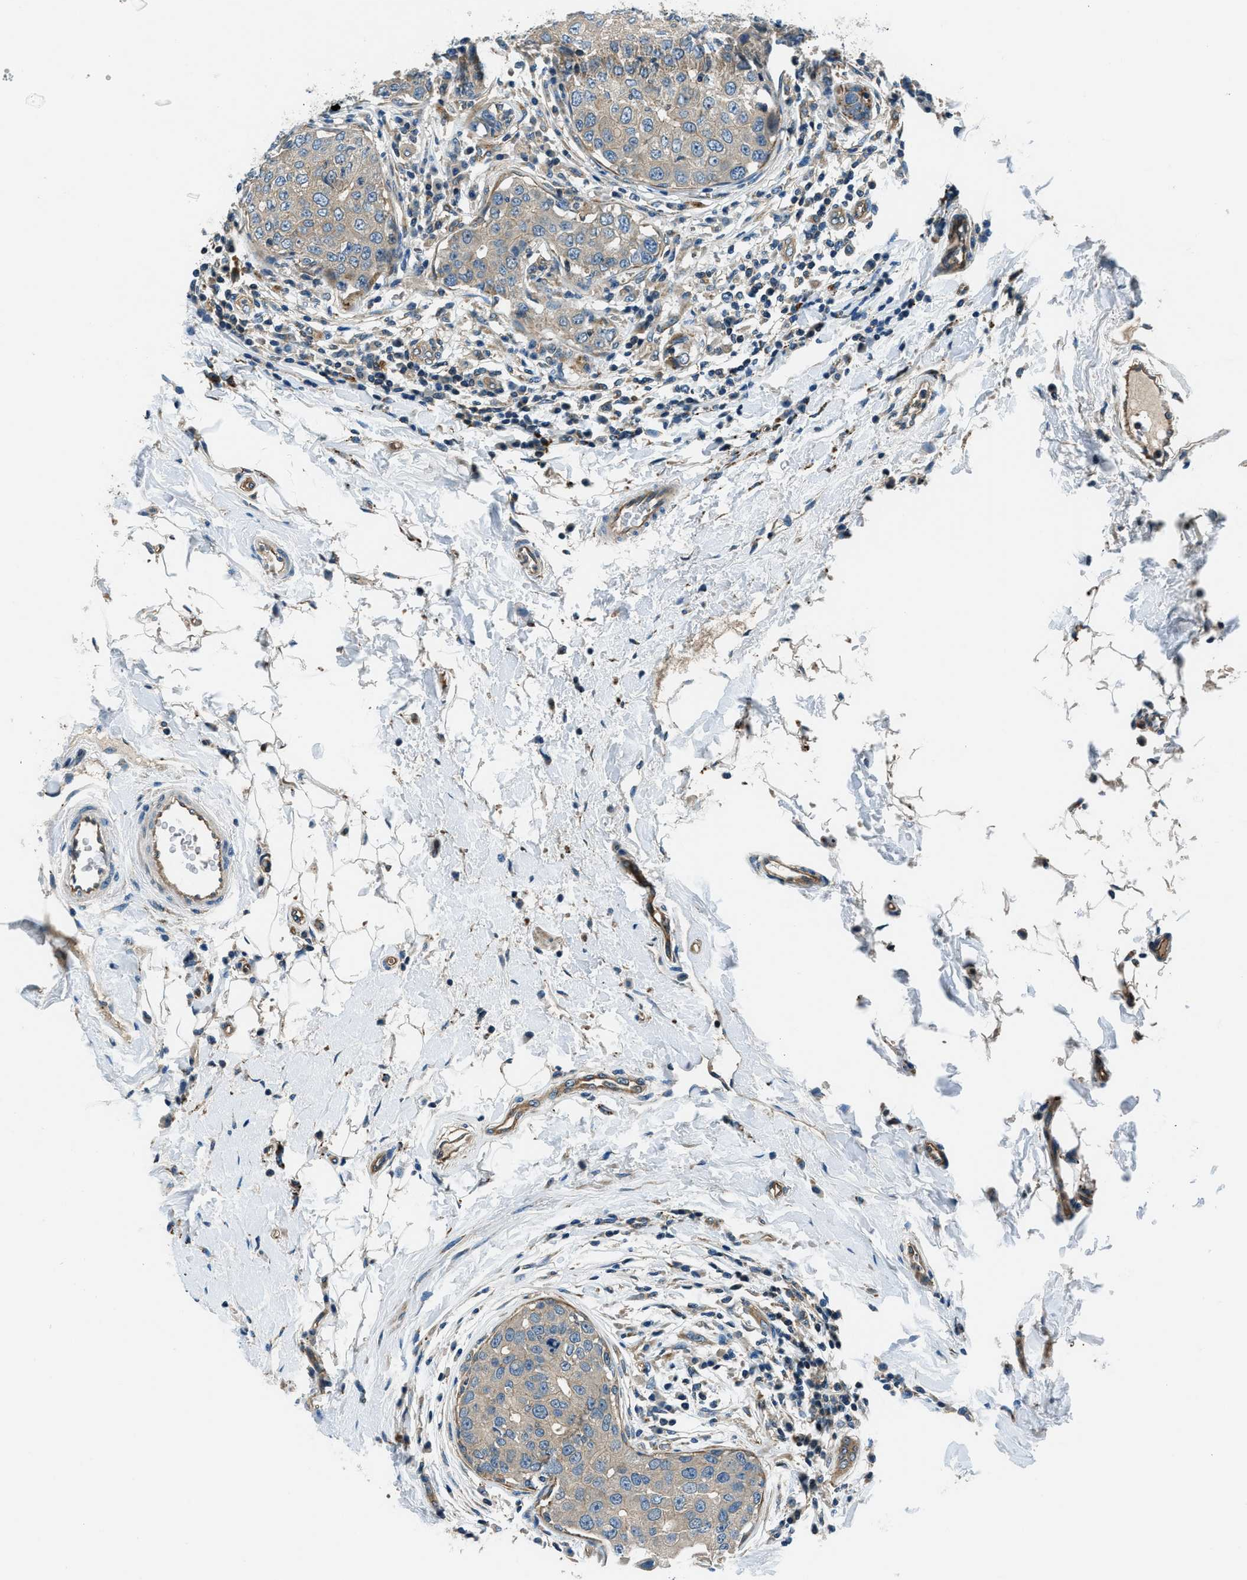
{"staining": {"intensity": "weak", "quantity": ">75%", "location": "cytoplasmic/membranous"}, "tissue": "breast cancer", "cell_type": "Tumor cells", "image_type": "cancer", "snomed": [{"axis": "morphology", "description": "Duct carcinoma"}, {"axis": "topography", "description": "Breast"}], "caption": "Tumor cells exhibit low levels of weak cytoplasmic/membranous staining in approximately >75% of cells in breast cancer.", "gene": "SLC19A2", "patient": {"sex": "female", "age": 27}}